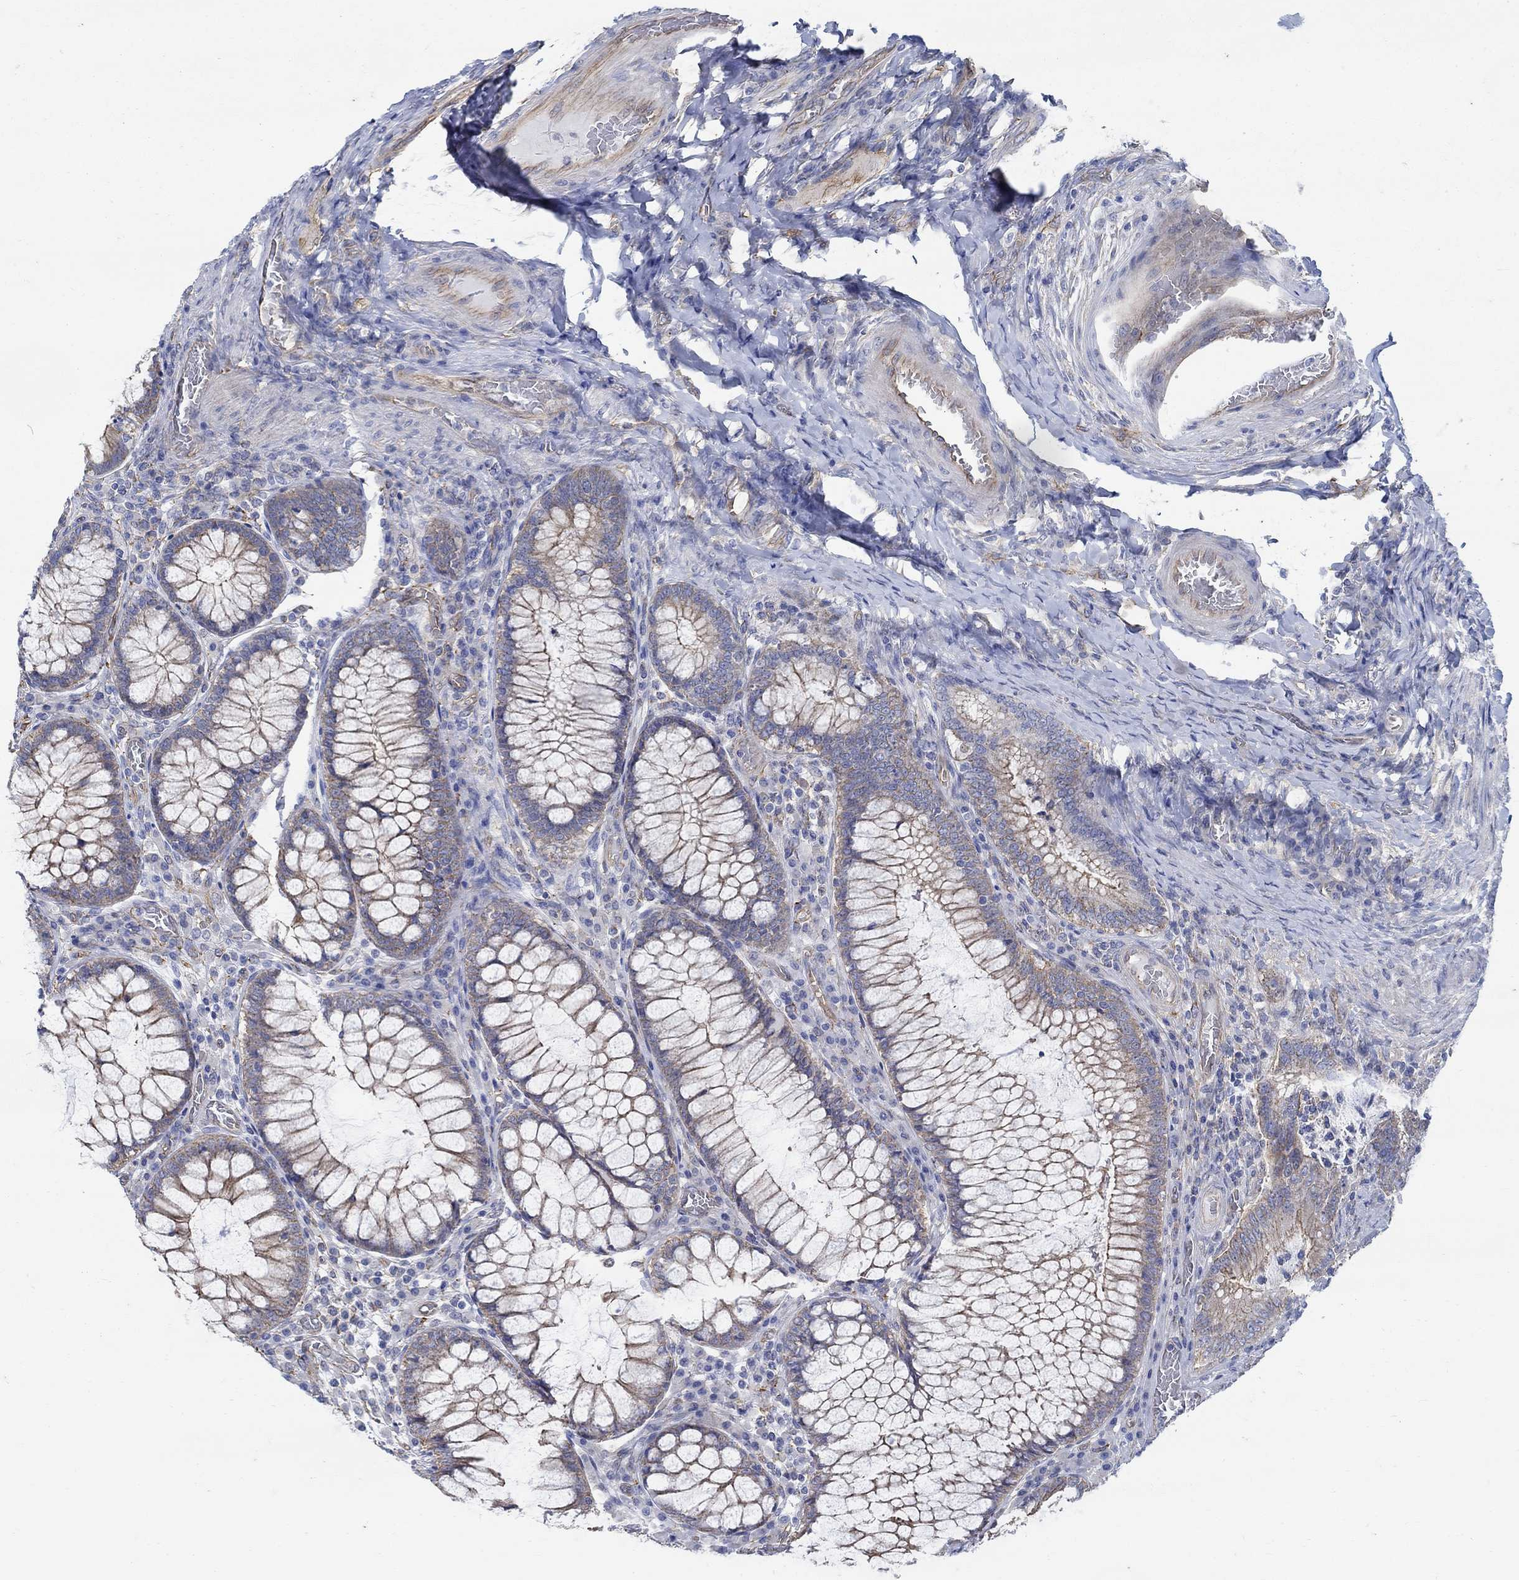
{"staining": {"intensity": "weak", "quantity": "25%-75%", "location": "cytoplasmic/membranous"}, "tissue": "colorectal cancer", "cell_type": "Tumor cells", "image_type": "cancer", "snomed": [{"axis": "morphology", "description": "Adenocarcinoma, NOS"}, {"axis": "topography", "description": "Colon"}], "caption": "Weak cytoplasmic/membranous protein expression is appreciated in about 25%-75% of tumor cells in colorectal cancer.", "gene": "TMEM198", "patient": {"sex": "female", "age": 86}}